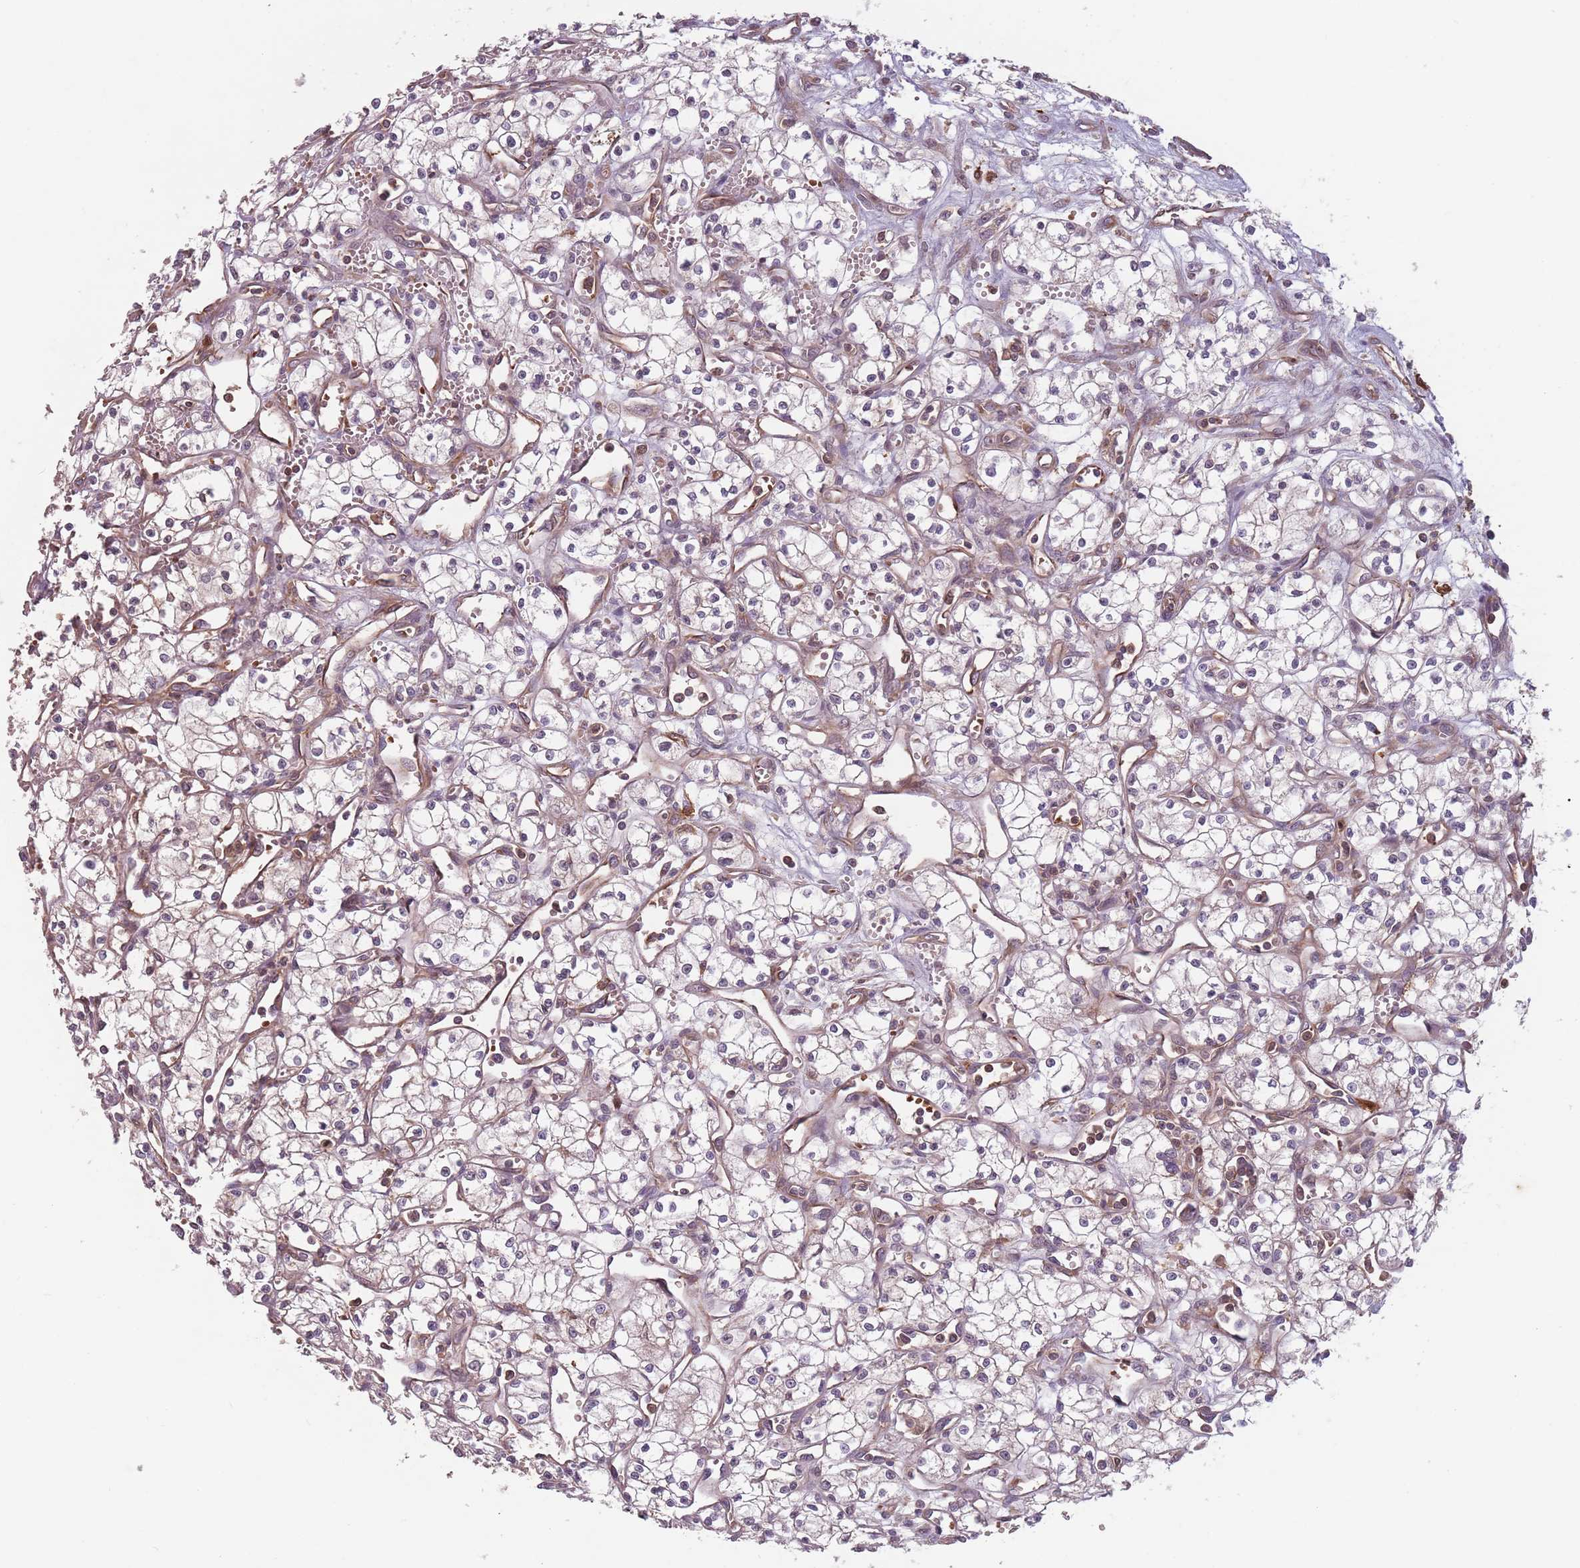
{"staining": {"intensity": "negative", "quantity": "none", "location": "none"}, "tissue": "renal cancer", "cell_type": "Tumor cells", "image_type": "cancer", "snomed": [{"axis": "morphology", "description": "Adenocarcinoma, NOS"}, {"axis": "topography", "description": "Kidney"}], "caption": "An IHC micrograph of renal adenocarcinoma is shown. There is no staining in tumor cells of renal adenocarcinoma. Nuclei are stained in blue.", "gene": "GPR180", "patient": {"sex": "male", "age": 59}}